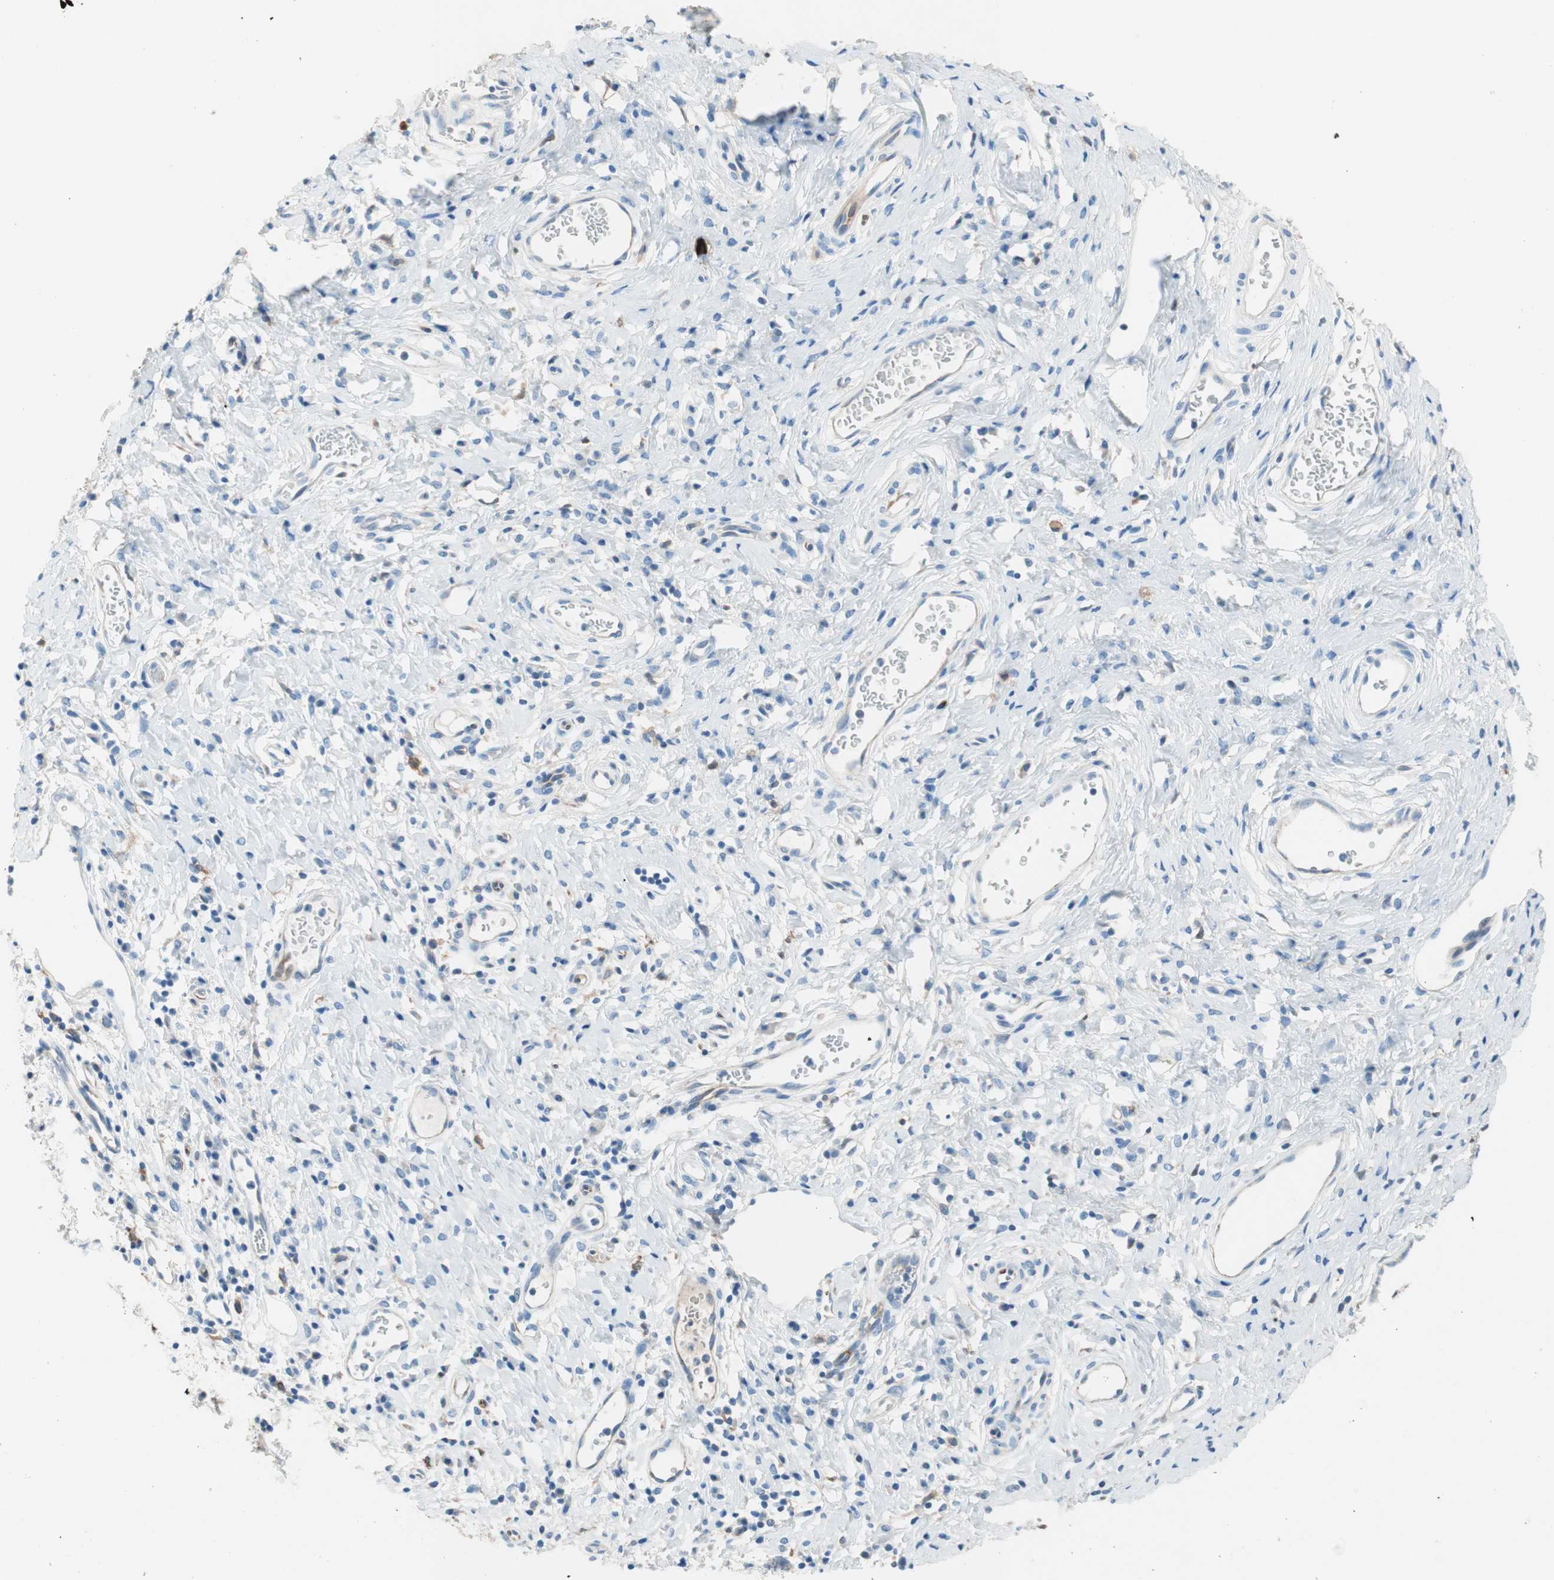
{"staining": {"intensity": "negative", "quantity": "none", "location": "none"}, "tissue": "cervical cancer", "cell_type": "Tumor cells", "image_type": "cancer", "snomed": [{"axis": "morphology", "description": "Squamous cell carcinoma, NOS"}, {"axis": "topography", "description": "Cervix"}], "caption": "Protein analysis of cervical cancer (squamous cell carcinoma) displays no significant expression in tumor cells. (Stains: DAB immunohistochemistry with hematoxylin counter stain, Microscopy: brightfield microscopy at high magnification).", "gene": "GLUL", "patient": {"sex": "female", "age": 38}}